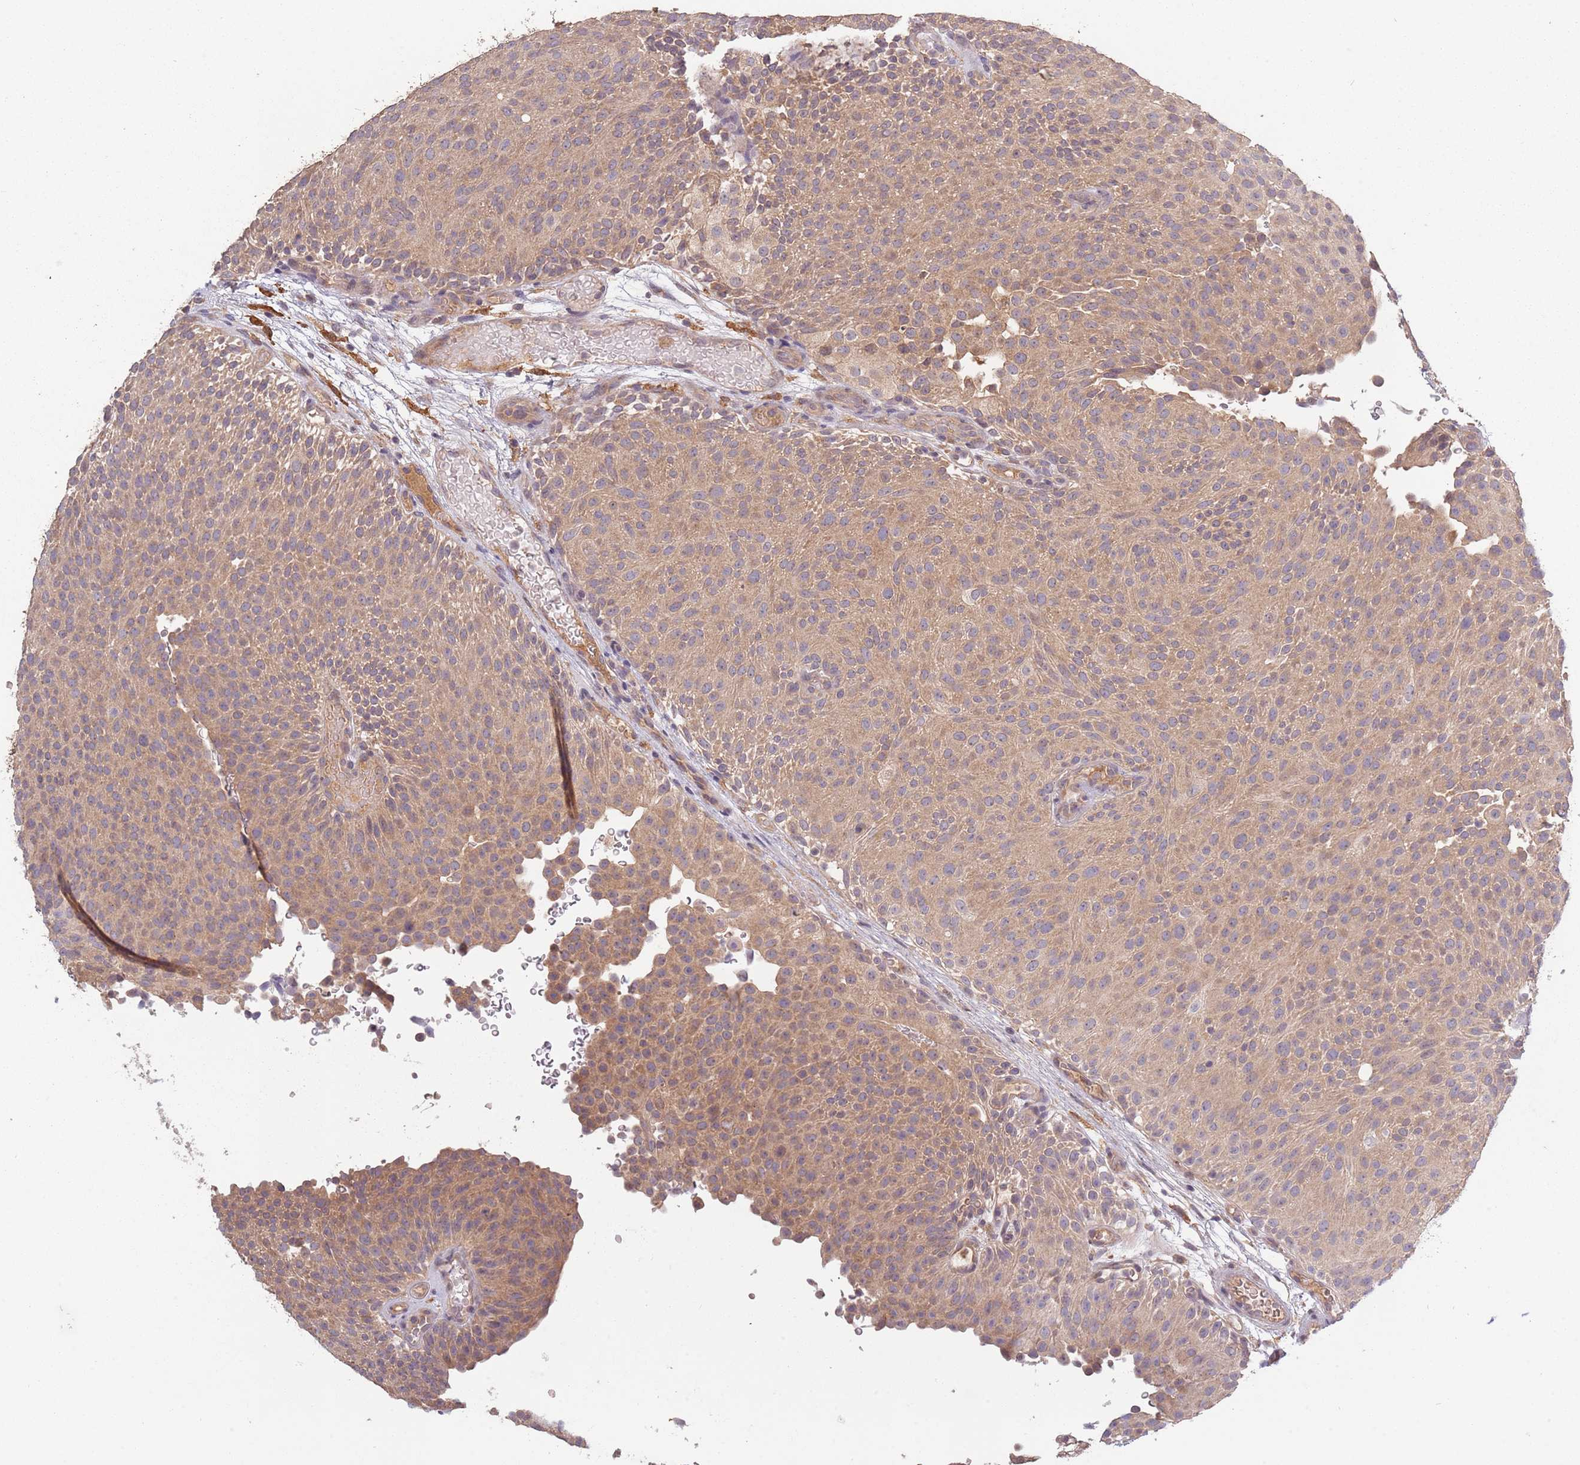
{"staining": {"intensity": "weak", "quantity": ">75%", "location": "cytoplasmic/membranous"}, "tissue": "urothelial cancer", "cell_type": "Tumor cells", "image_type": "cancer", "snomed": [{"axis": "morphology", "description": "Urothelial carcinoma, Low grade"}, {"axis": "topography", "description": "Urinary bladder"}], "caption": "Immunohistochemistry micrograph of neoplastic tissue: human low-grade urothelial carcinoma stained using immunohistochemistry (IHC) exhibits low levels of weak protein expression localized specifically in the cytoplasmic/membranous of tumor cells, appearing as a cytoplasmic/membranous brown color.", "gene": "USP32", "patient": {"sex": "male", "age": 78}}